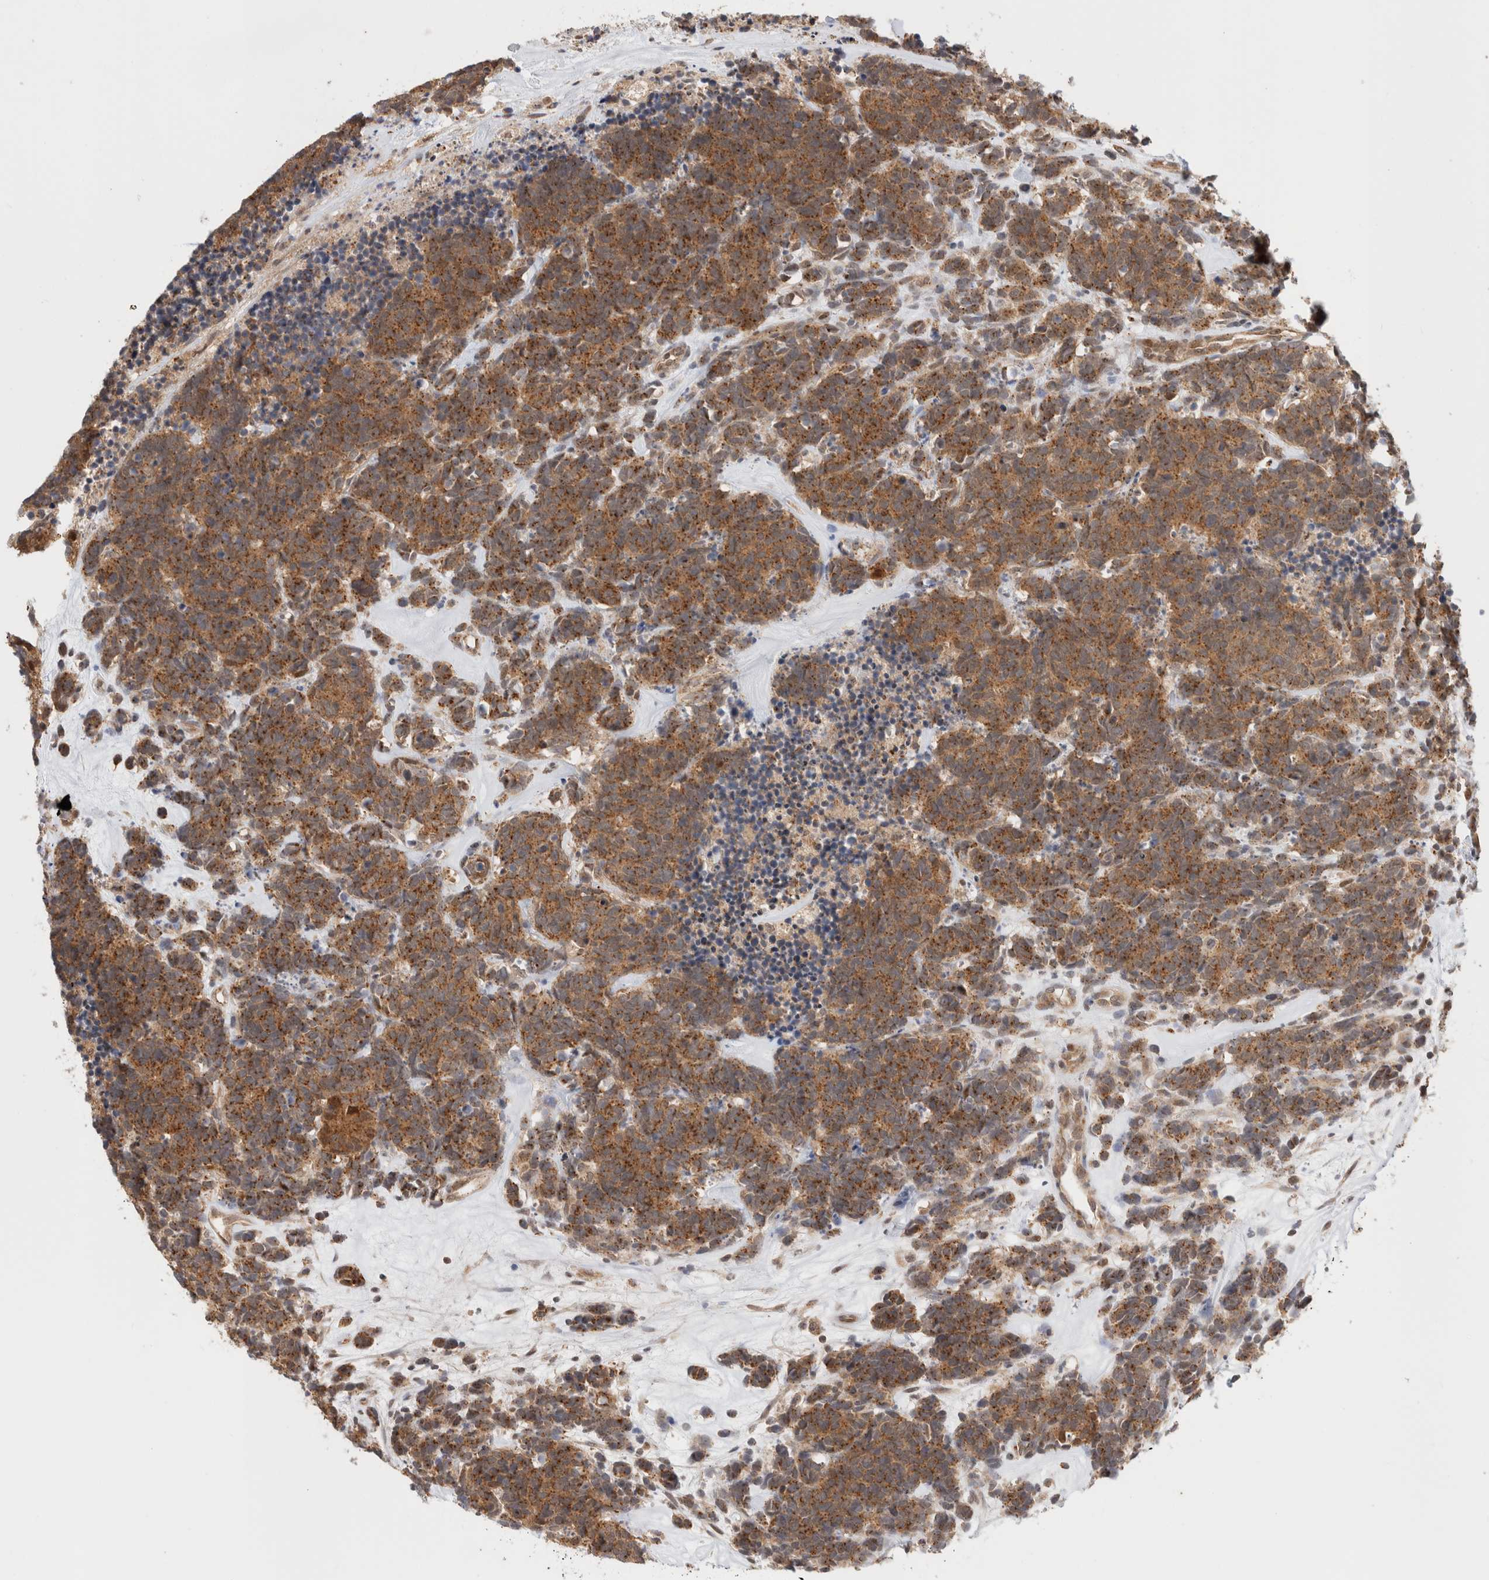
{"staining": {"intensity": "moderate", "quantity": ">75%", "location": "cytoplasmic/membranous"}, "tissue": "carcinoid", "cell_type": "Tumor cells", "image_type": "cancer", "snomed": [{"axis": "morphology", "description": "Carcinoma, NOS"}, {"axis": "morphology", "description": "Carcinoid, malignant, NOS"}, {"axis": "topography", "description": "Urinary bladder"}], "caption": "This histopathology image exhibits IHC staining of carcinoid, with medium moderate cytoplasmic/membranous expression in about >75% of tumor cells.", "gene": "OTUD6B", "patient": {"sex": "male", "age": 57}}